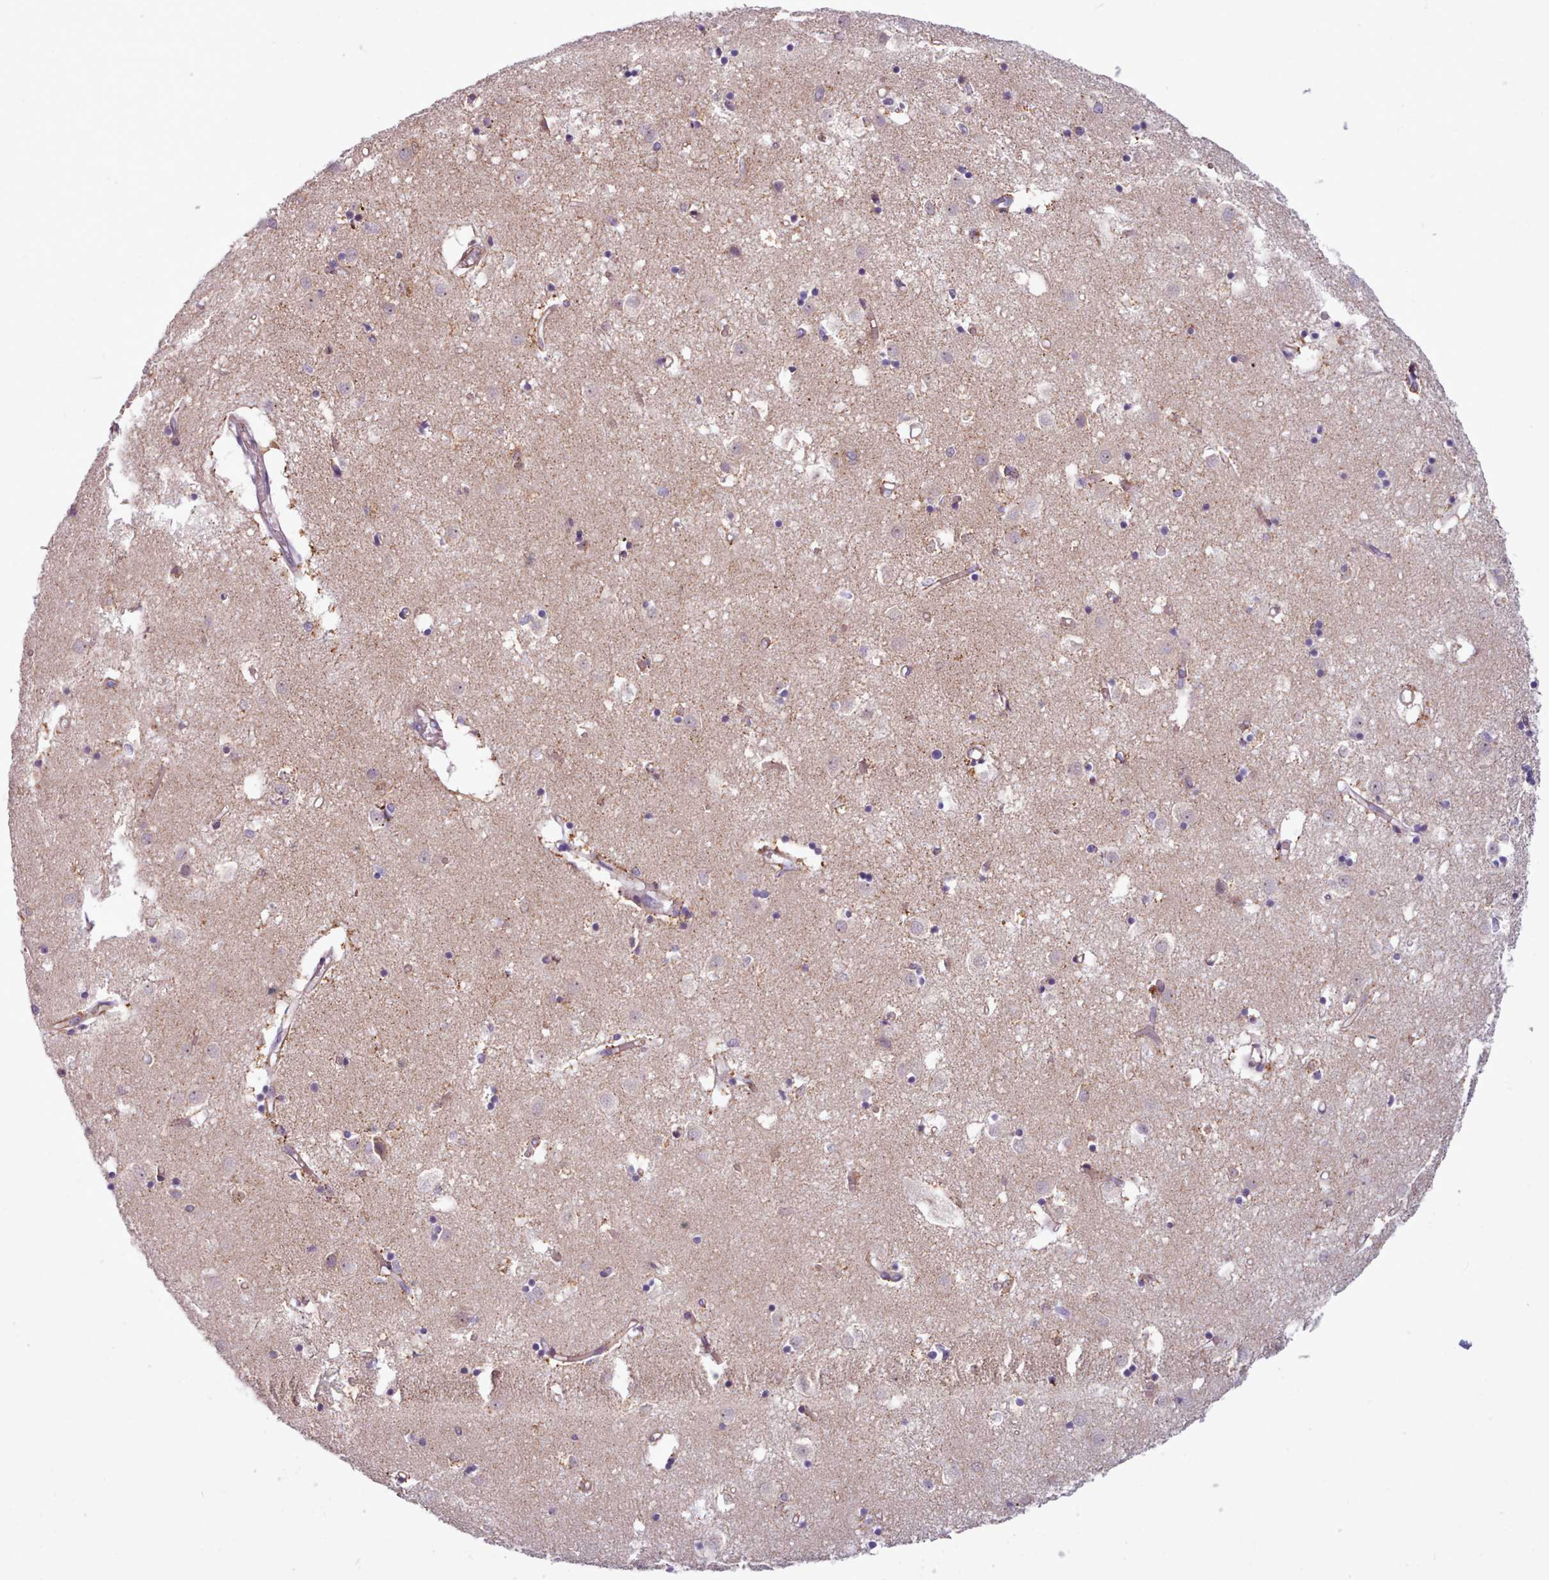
{"staining": {"intensity": "moderate", "quantity": "<25%", "location": "cytoplasmic/membranous"}, "tissue": "caudate", "cell_type": "Glial cells", "image_type": "normal", "snomed": [{"axis": "morphology", "description": "Normal tissue, NOS"}, {"axis": "topography", "description": "Lateral ventricle wall"}], "caption": "Unremarkable caudate exhibits moderate cytoplasmic/membranous expression in about <25% of glial cells.", "gene": "CRYBG1", "patient": {"sex": "male", "age": 70}}